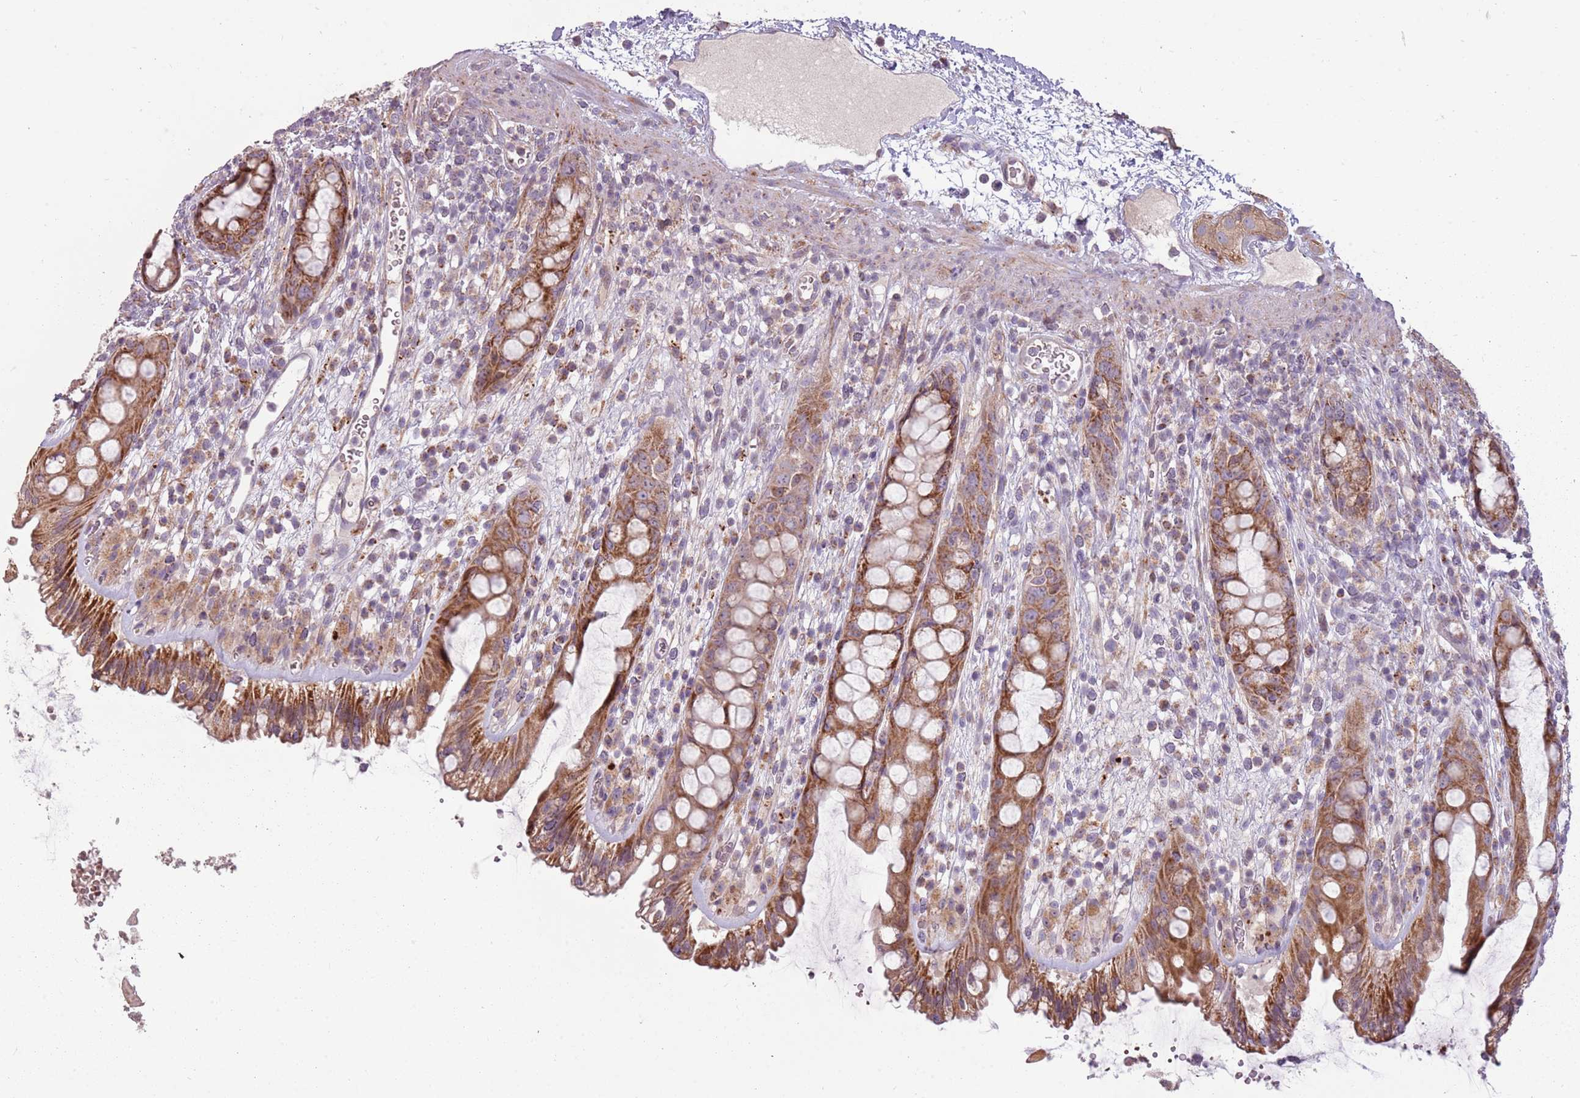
{"staining": {"intensity": "strong", "quantity": ">75%", "location": "cytoplasmic/membranous"}, "tissue": "rectum", "cell_type": "Glandular cells", "image_type": "normal", "snomed": [{"axis": "morphology", "description": "Normal tissue, NOS"}, {"axis": "topography", "description": "Rectum"}], "caption": "IHC staining of unremarkable rectum, which reveals high levels of strong cytoplasmic/membranous staining in approximately >75% of glandular cells indicating strong cytoplasmic/membranous protein expression. The staining was performed using DAB (brown) for protein detection and nuclei were counterstained in hematoxylin (blue).", "gene": "ZNF530", "patient": {"sex": "female", "age": 57}}